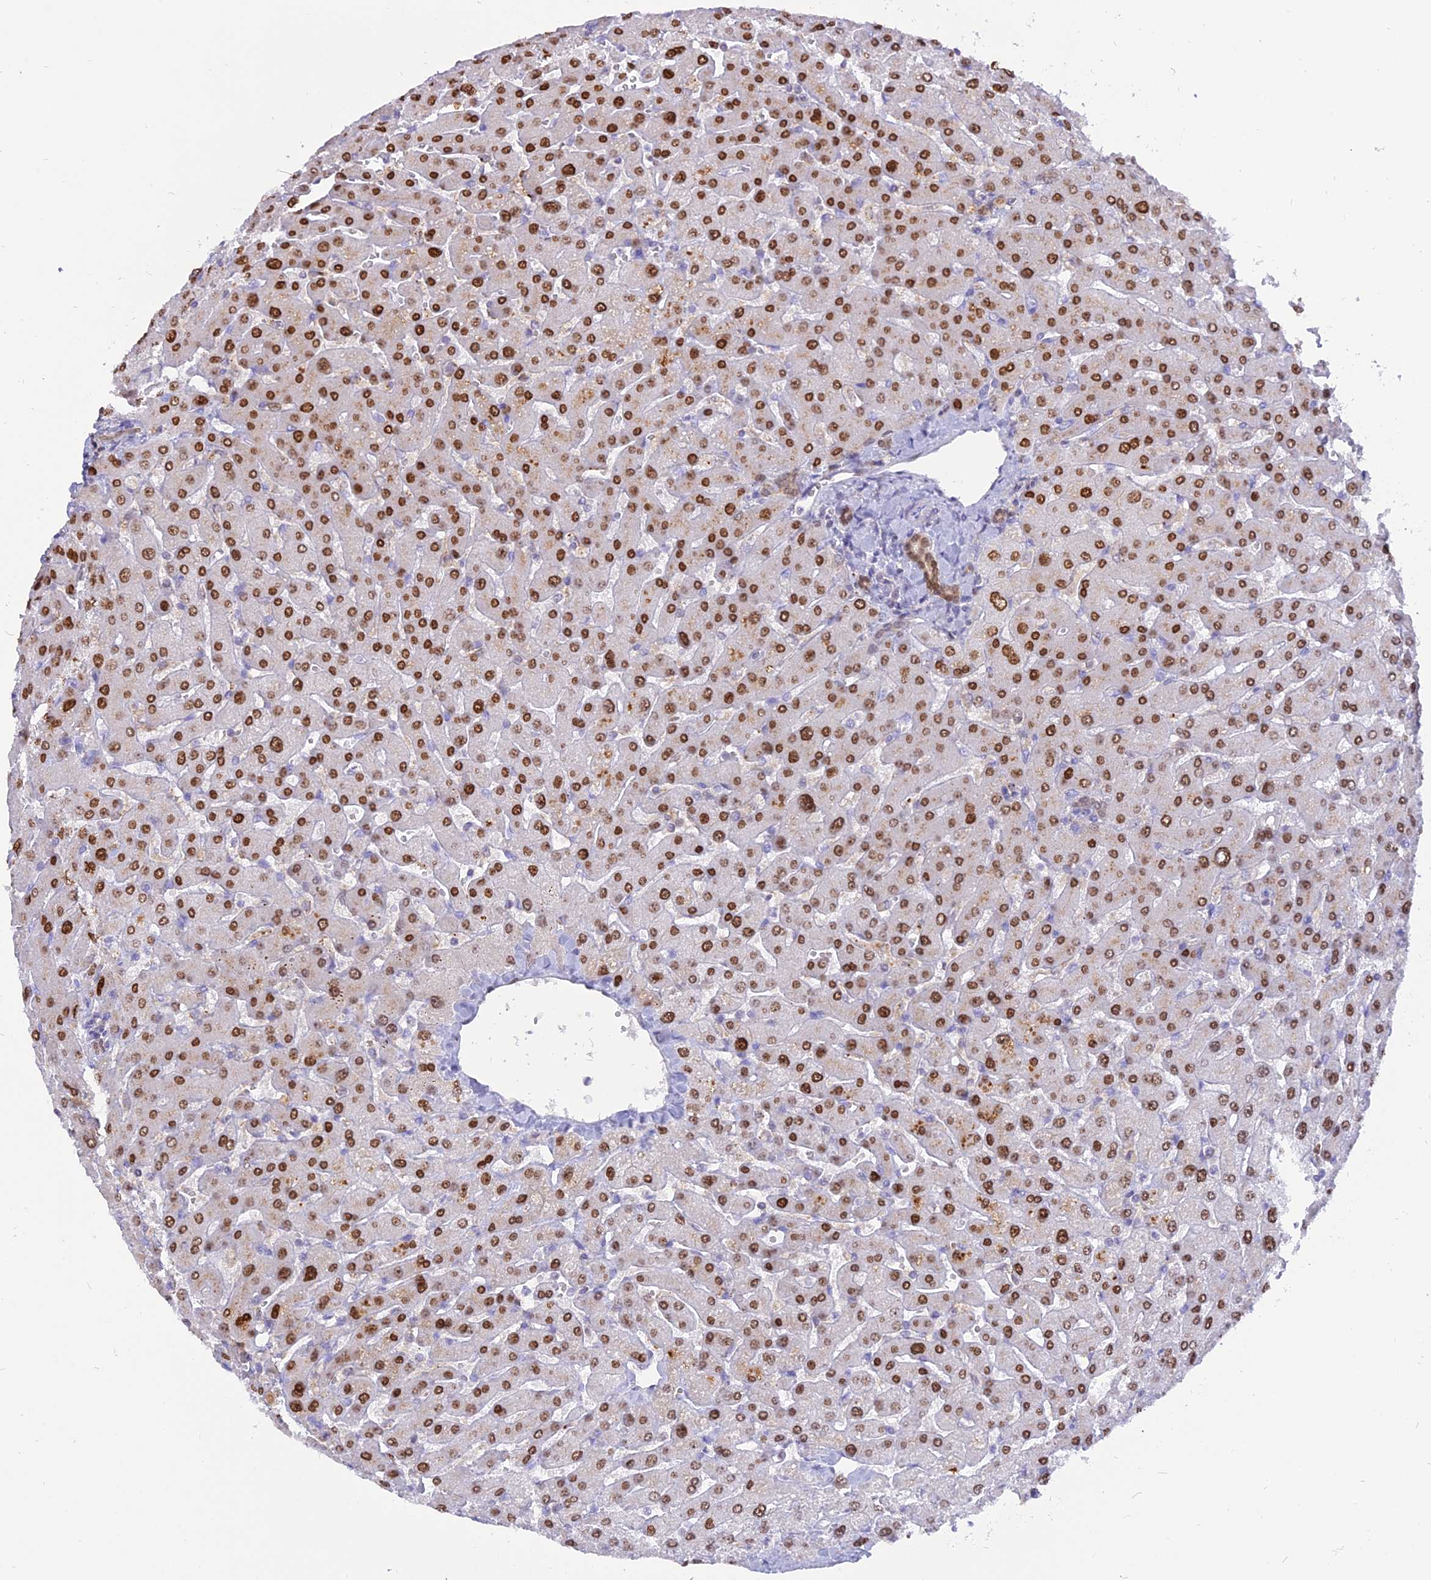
{"staining": {"intensity": "moderate", "quantity": ">75%", "location": "nuclear"}, "tissue": "liver", "cell_type": "Cholangiocytes", "image_type": "normal", "snomed": [{"axis": "morphology", "description": "Normal tissue, NOS"}, {"axis": "topography", "description": "Liver"}], "caption": "Immunohistochemistry (IHC) histopathology image of unremarkable human liver stained for a protein (brown), which displays medium levels of moderate nuclear staining in about >75% of cholangiocytes.", "gene": "CENPV", "patient": {"sex": "male", "age": 55}}